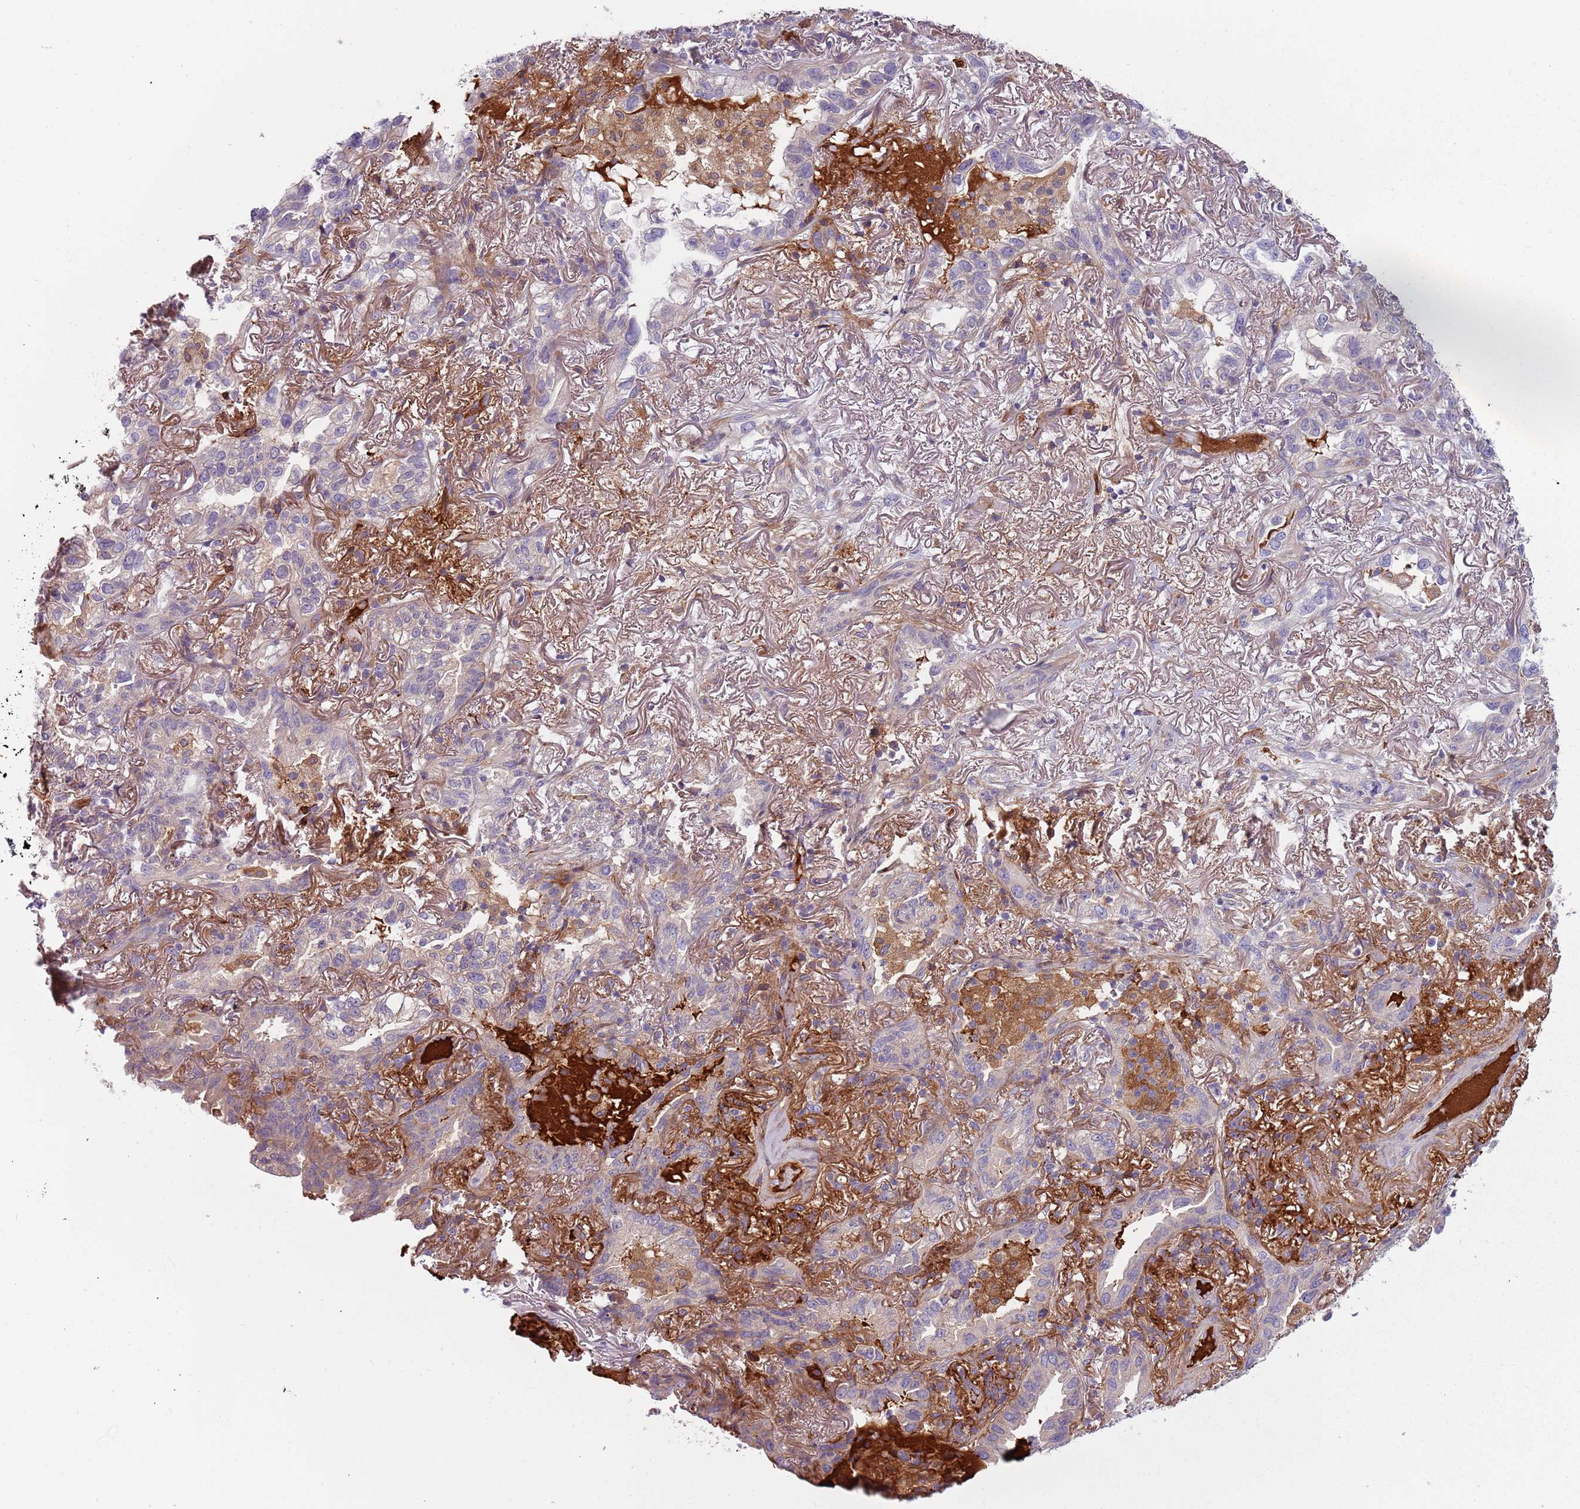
{"staining": {"intensity": "weak", "quantity": "<25%", "location": "cytoplasmic/membranous"}, "tissue": "lung cancer", "cell_type": "Tumor cells", "image_type": "cancer", "snomed": [{"axis": "morphology", "description": "Adenocarcinoma, NOS"}, {"axis": "topography", "description": "Lung"}], "caption": "The immunohistochemistry micrograph has no significant positivity in tumor cells of lung cancer (adenocarcinoma) tissue.", "gene": "NADK", "patient": {"sex": "female", "age": 69}}